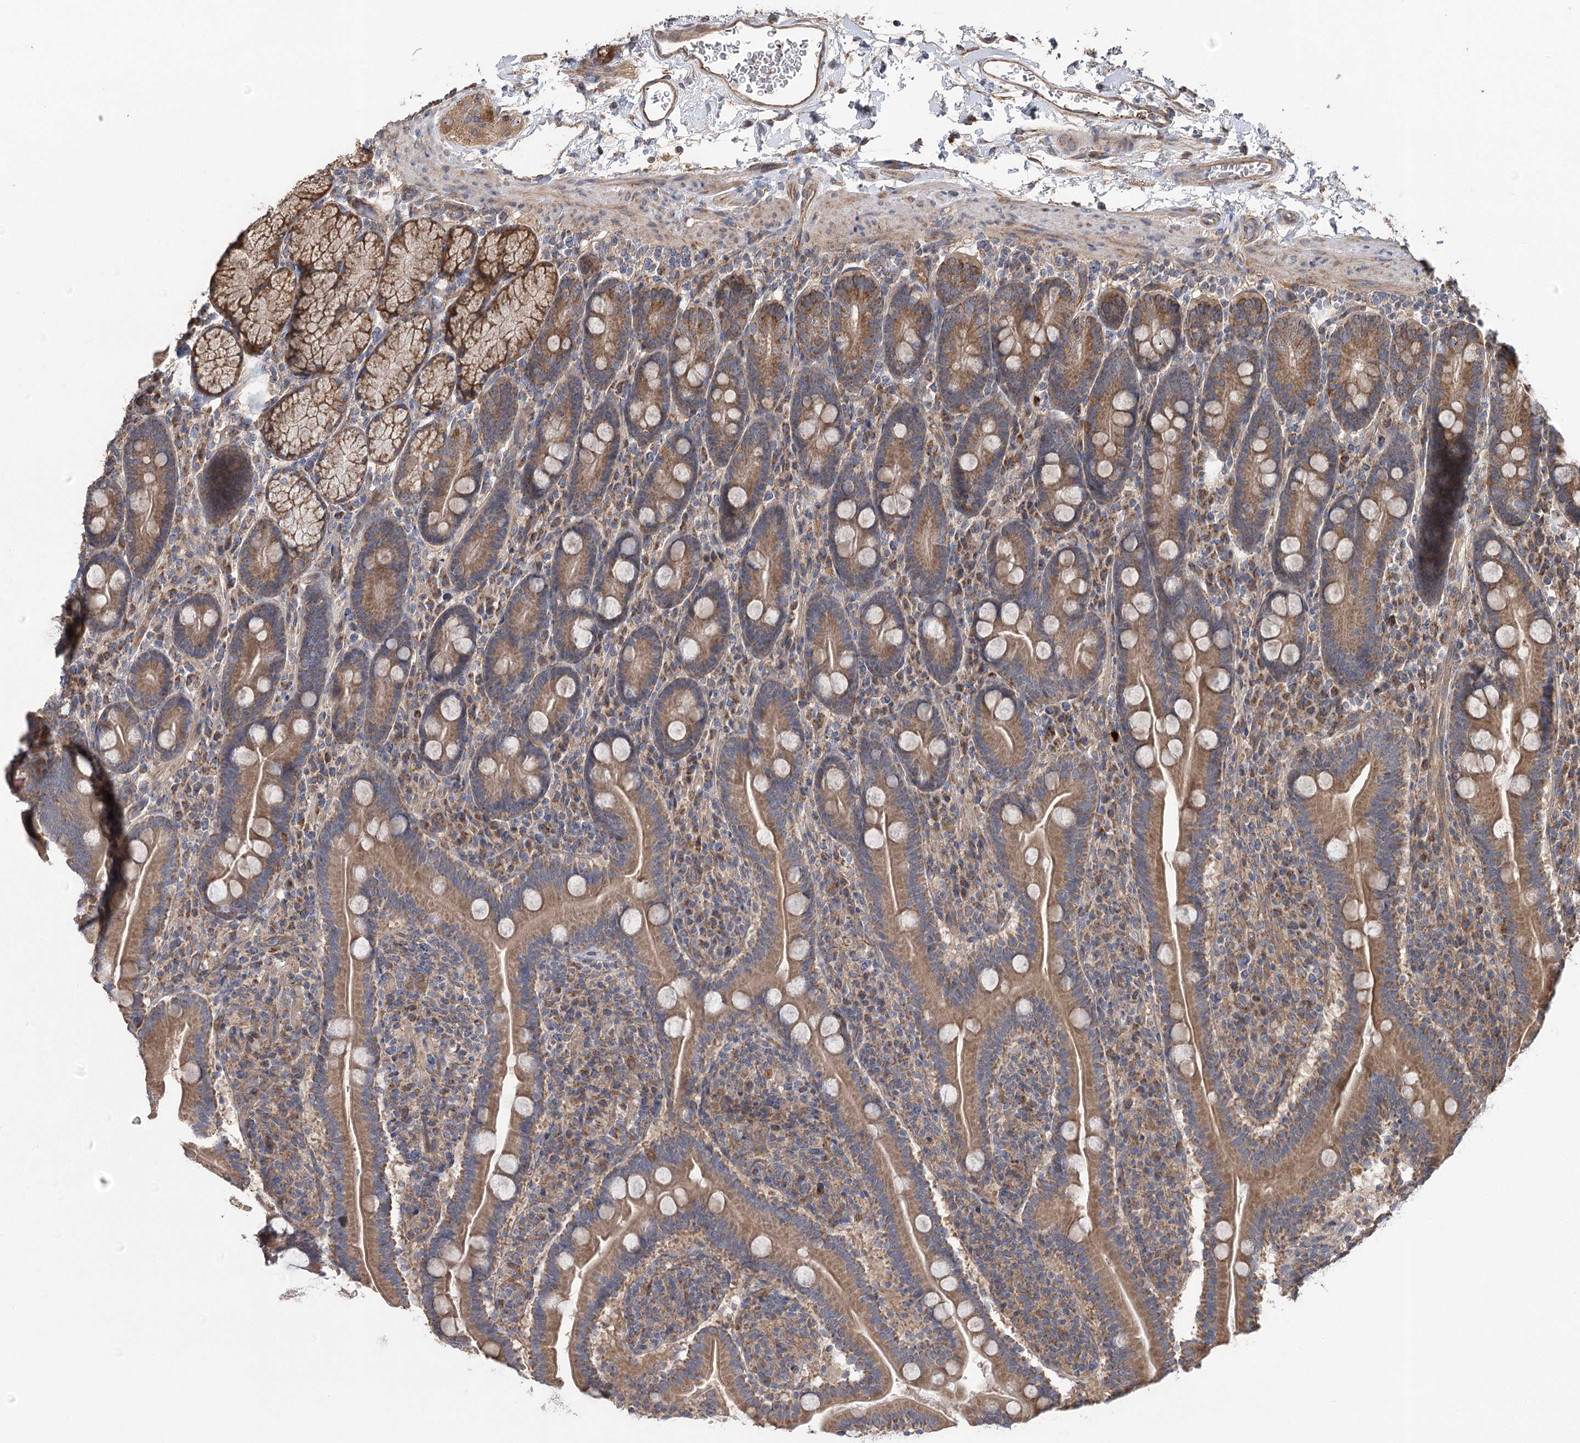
{"staining": {"intensity": "moderate", "quantity": ">75%", "location": "cytoplasmic/membranous"}, "tissue": "duodenum", "cell_type": "Glandular cells", "image_type": "normal", "snomed": [{"axis": "morphology", "description": "Normal tissue, NOS"}, {"axis": "topography", "description": "Duodenum"}], "caption": "Protein staining of normal duodenum reveals moderate cytoplasmic/membranous staining in about >75% of glandular cells. (DAB IHC, brown staining for protein, blue staining for nuclei).", "gene": "RWDD4", "patient": {"sex": "male", "age": 35}}